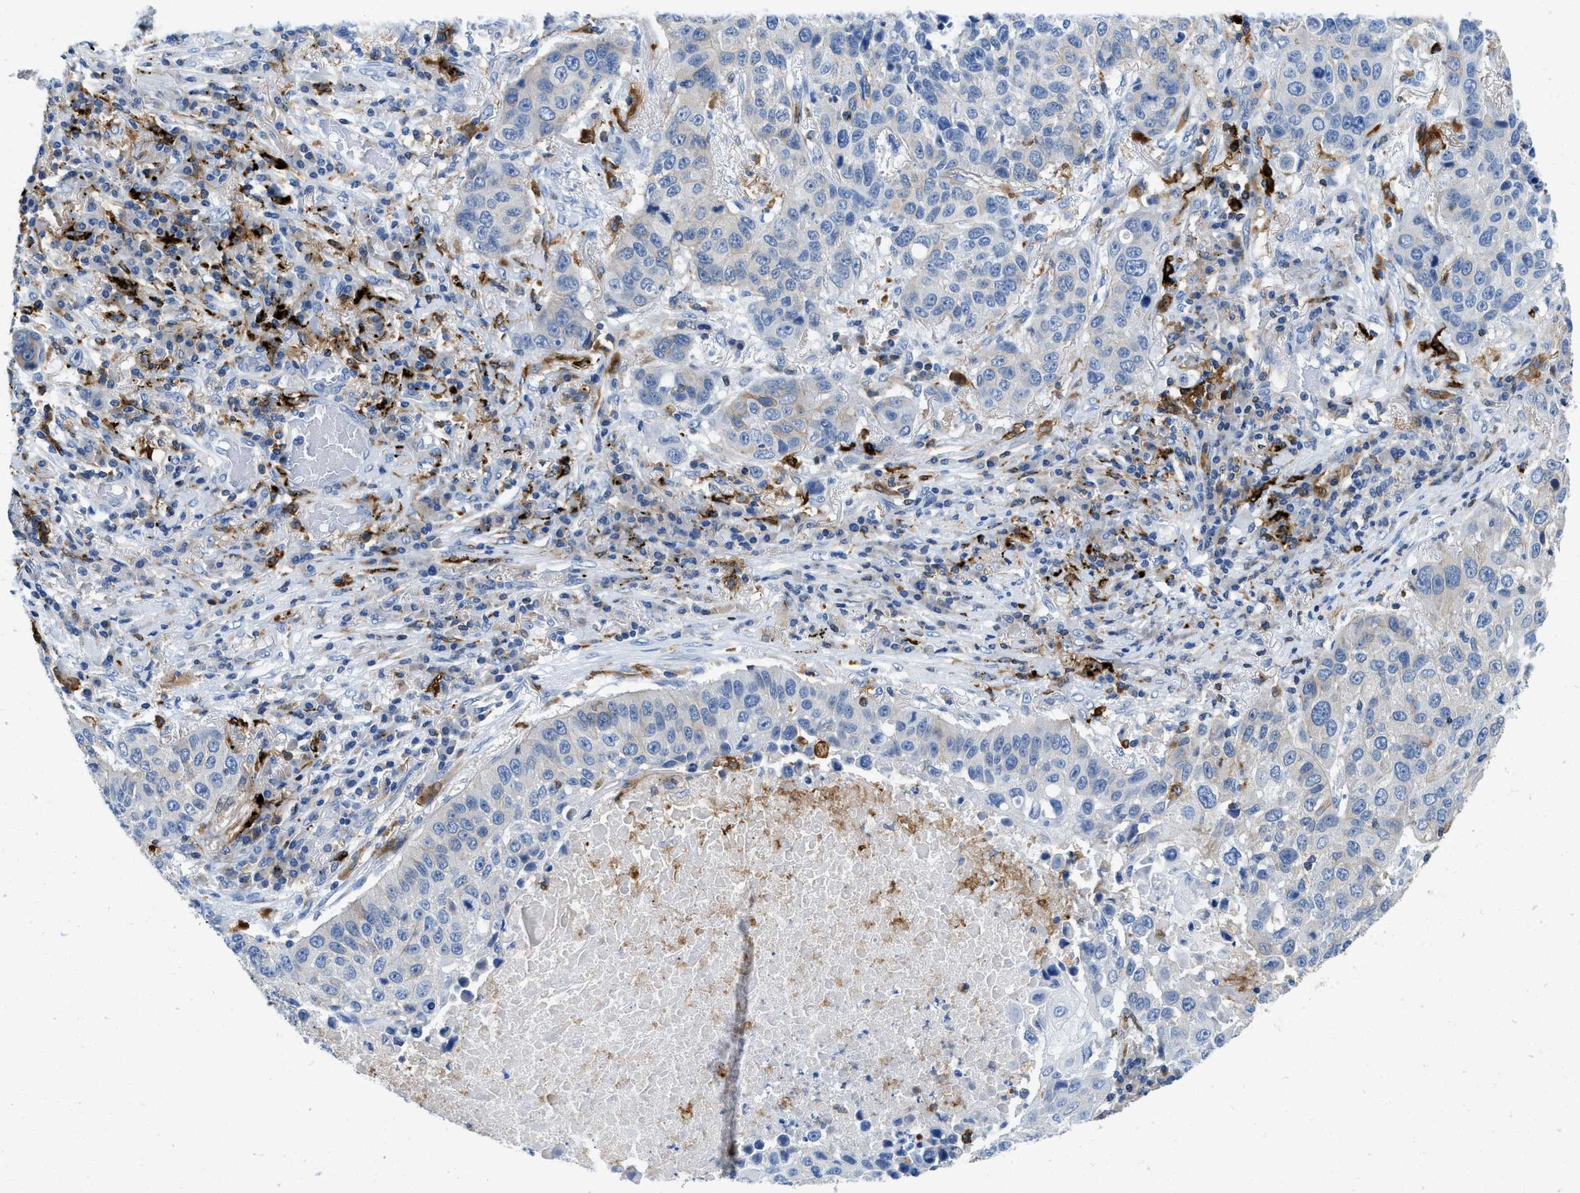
{"staining": {"intensity": "weak", "quantity": "<25%", "location": "cytoplasmic/membranous"}, "tissue": "lung cancer", "cell_type": "Tumor cells", "image_type": "cancer", "snomed": [{"axis": "morphology", "description": "Squamous cell carcinoma, NOS"}, {"axis": "topography", "description": "Lung"}], "caption": "Tumor cells show no significant positivity in lung cancer.", "gene": "CD226", "patient": {"sex": "male", "age": 57}}